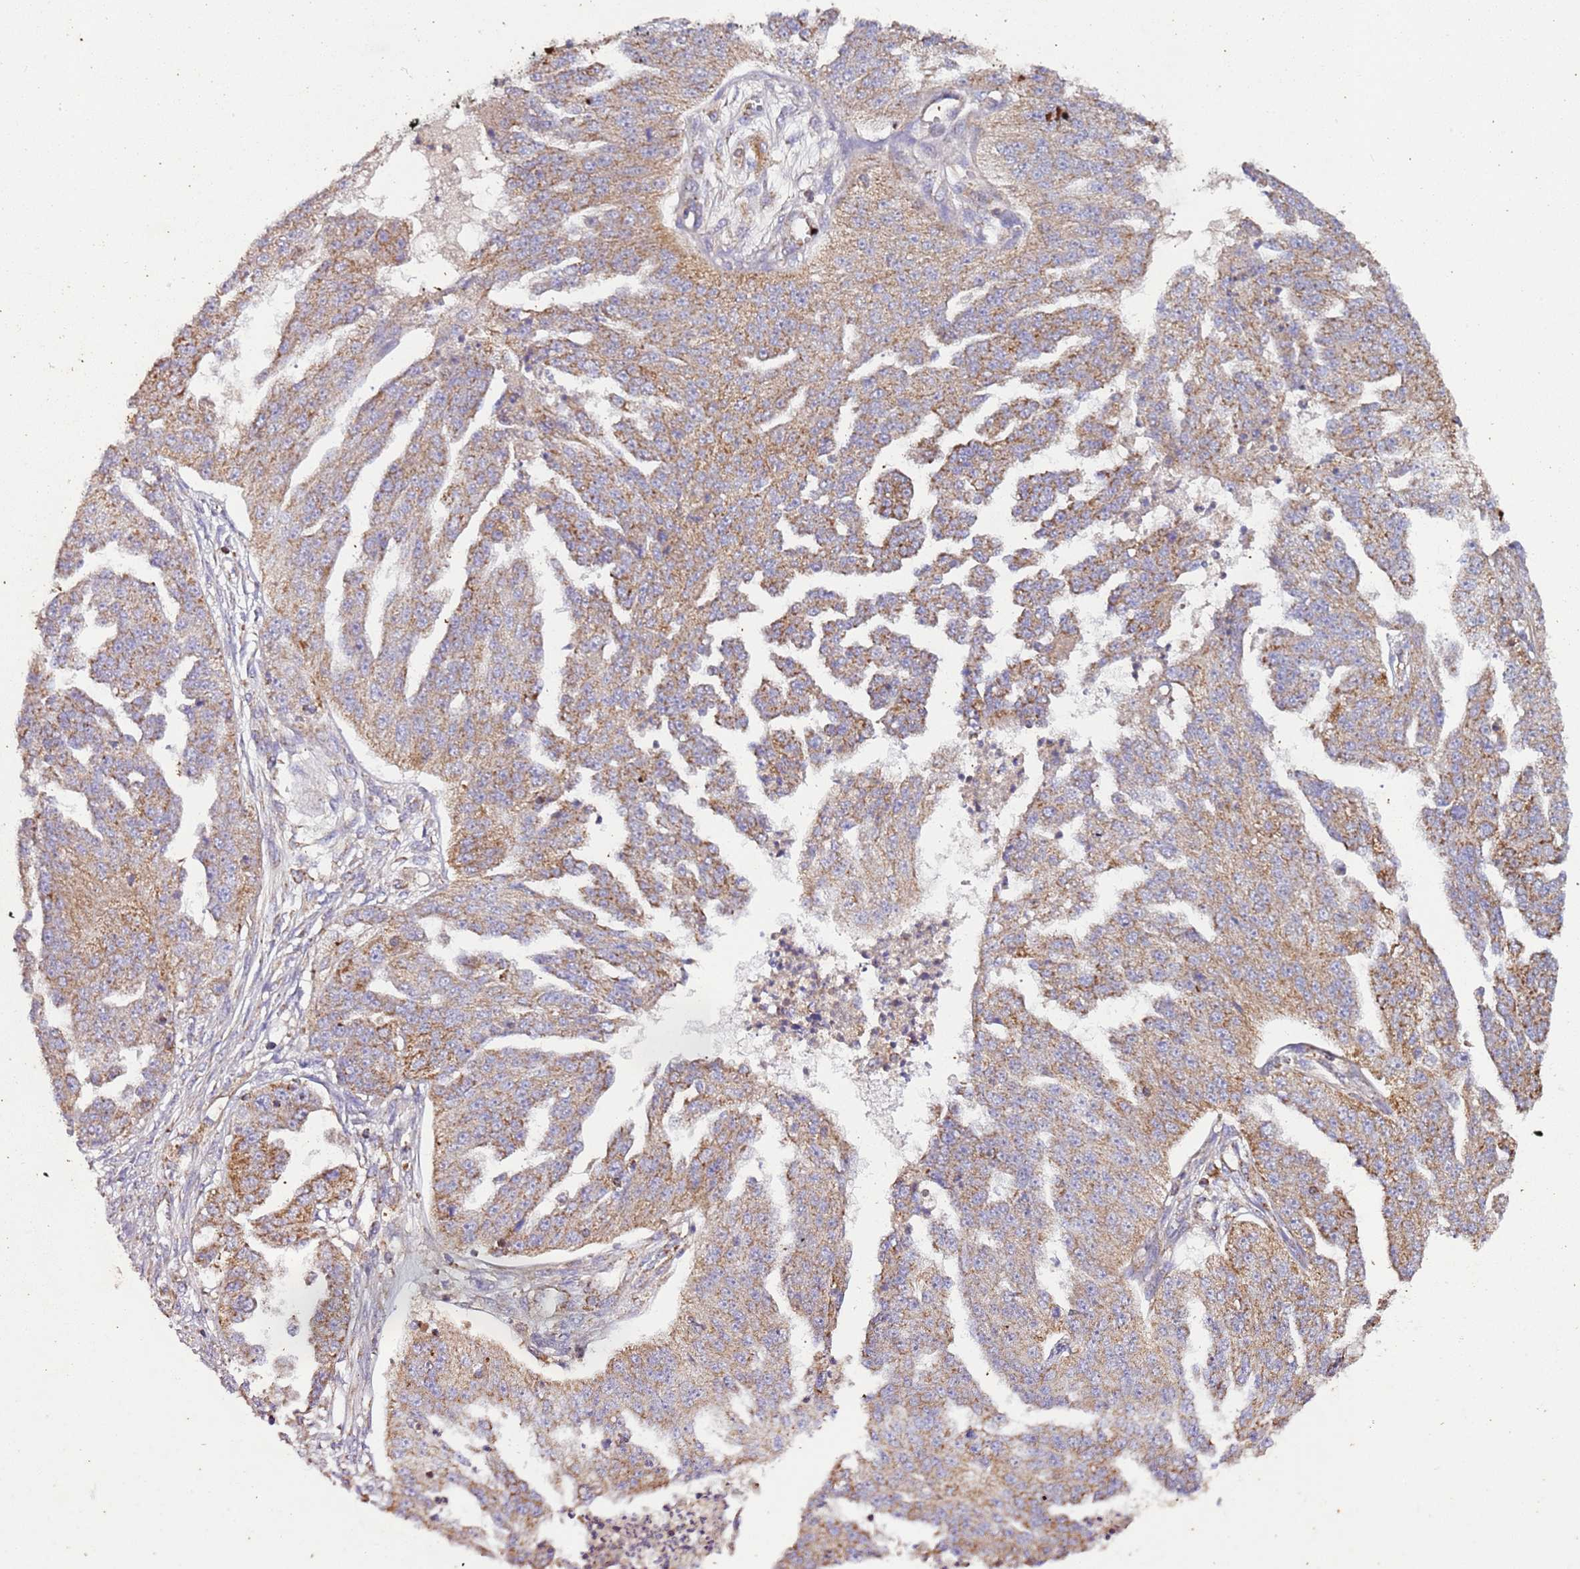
{"staining": {"intensity": "moderate", "quantity": "25%-75%", "location": "cytoplasmic/membranous"}, "tissue": "ovarian cancer", "cell_type": "Tumor cells", "image_type": "cancer", "snomed": [{"axis": "morphology", "description": "Cystadenocarcinoma, serous, NOS"}, {"axis": "topography", "description": "Ovary"}], "caption": "Immunohistochemical staining of ovarian cancer exhibits medium levels of moderate cytoplasmic/membranous protein positivity in approximately 25%-75% of tumor cells. (Stains: DAB in brown, nuclei in blue, Microscopy: brightfield microscopy at high magnification).", "gene": "RMND5A", "patient": {"sex": "female", "age": 58}}